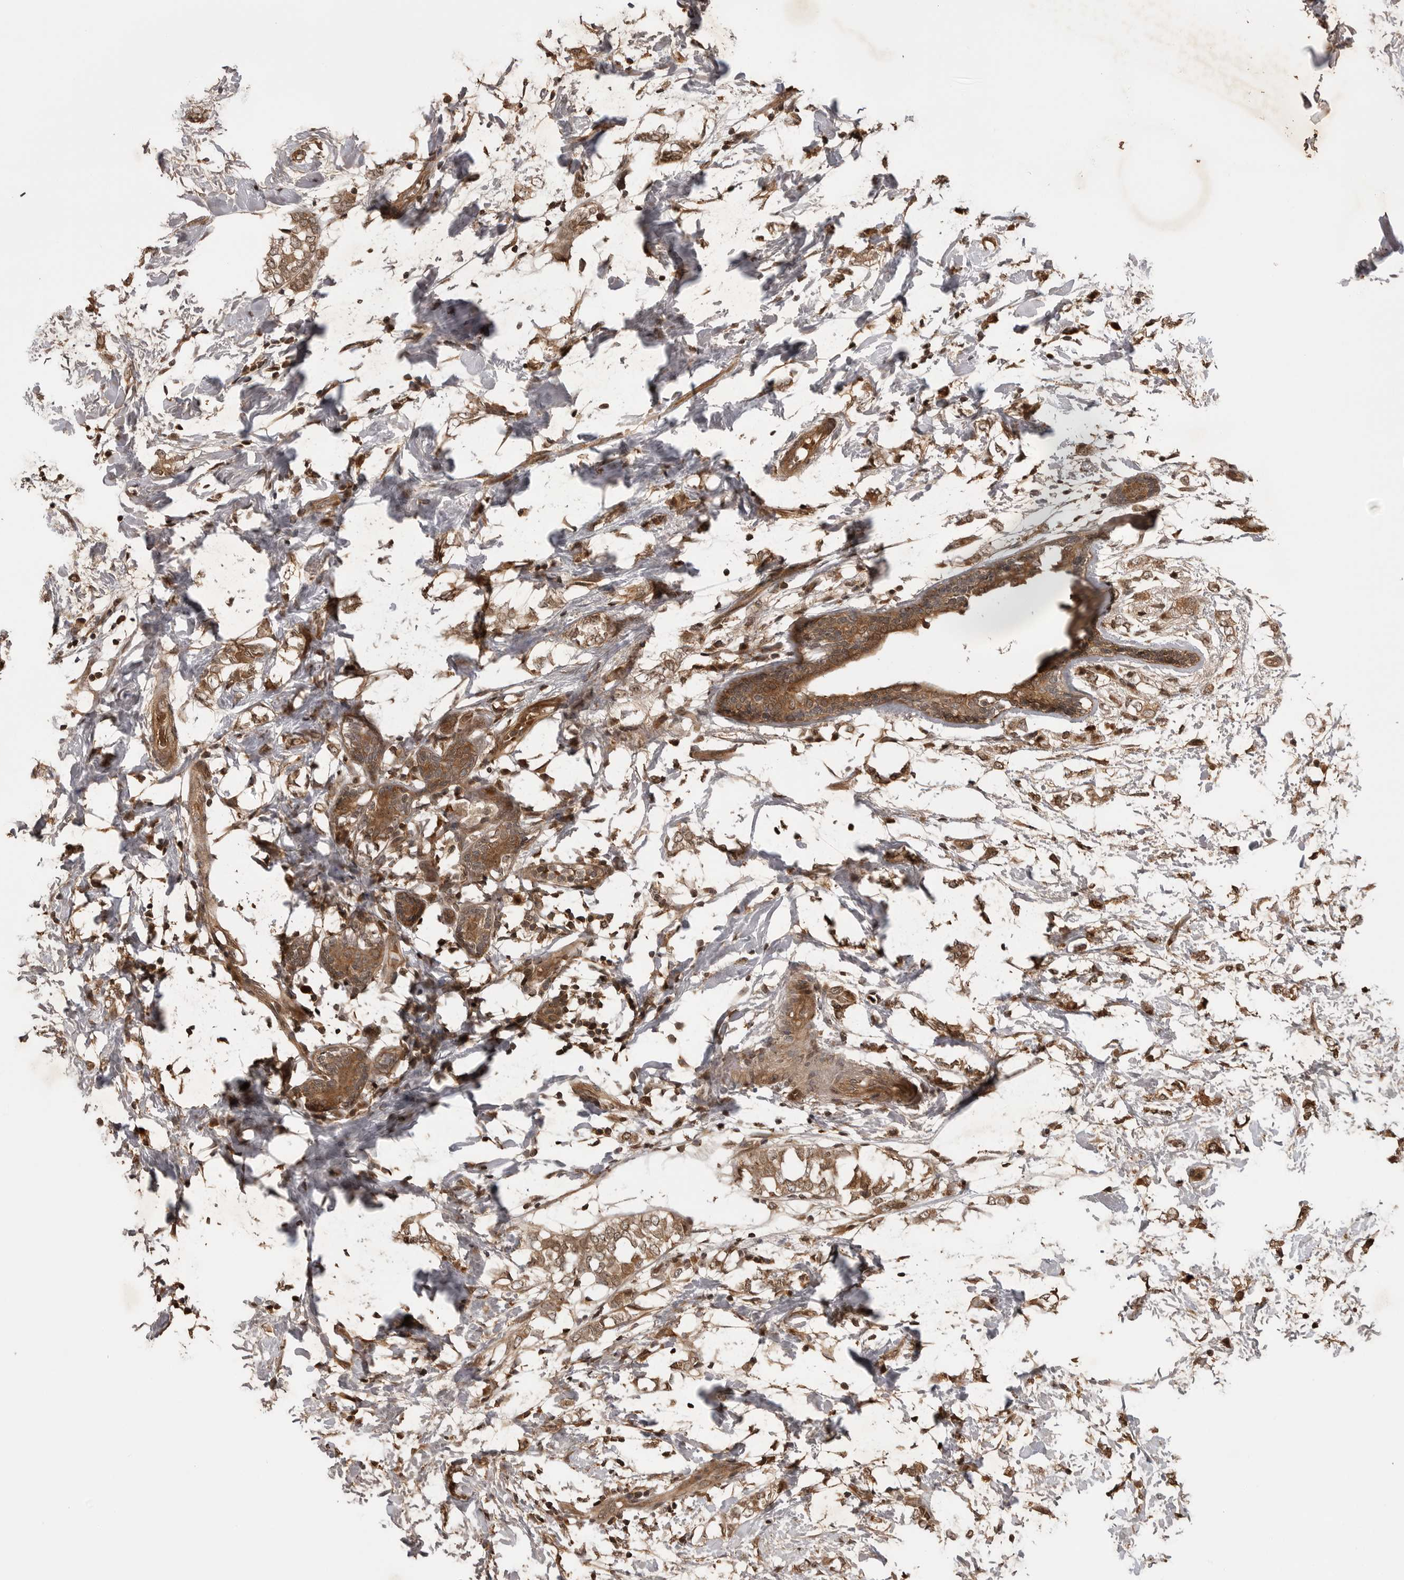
{"staining": {"intensity": "moderate", "quantity": ">75%", "location": "cytoplasmic/membranous"}, "tissue": "breast cancer", "cell_type": "Tumor cells", "image_type": "cancer", "snomed": [{"axis": "morphology", "description": "Normal tissue, NOS"}, {"axis": "morphology", "description": "Lobular carcinoma"}, {"axis": "topography", "description": "Breast"}], "caption": "Breast cancer (lobular carcinoma) tissue demonstrates moderate cytoplasmic/membranous positivity in approximately >75% of tumor cells, visualized by immunohistochemistry. The staining was performed using DAB (3,3'-diaminobenzidine), with brown indicating positive protein expression. Nuclei are stained blue with hematoxylin.", "gene": "AKAP7", "patient": {"sex": "female", "age": 47}}